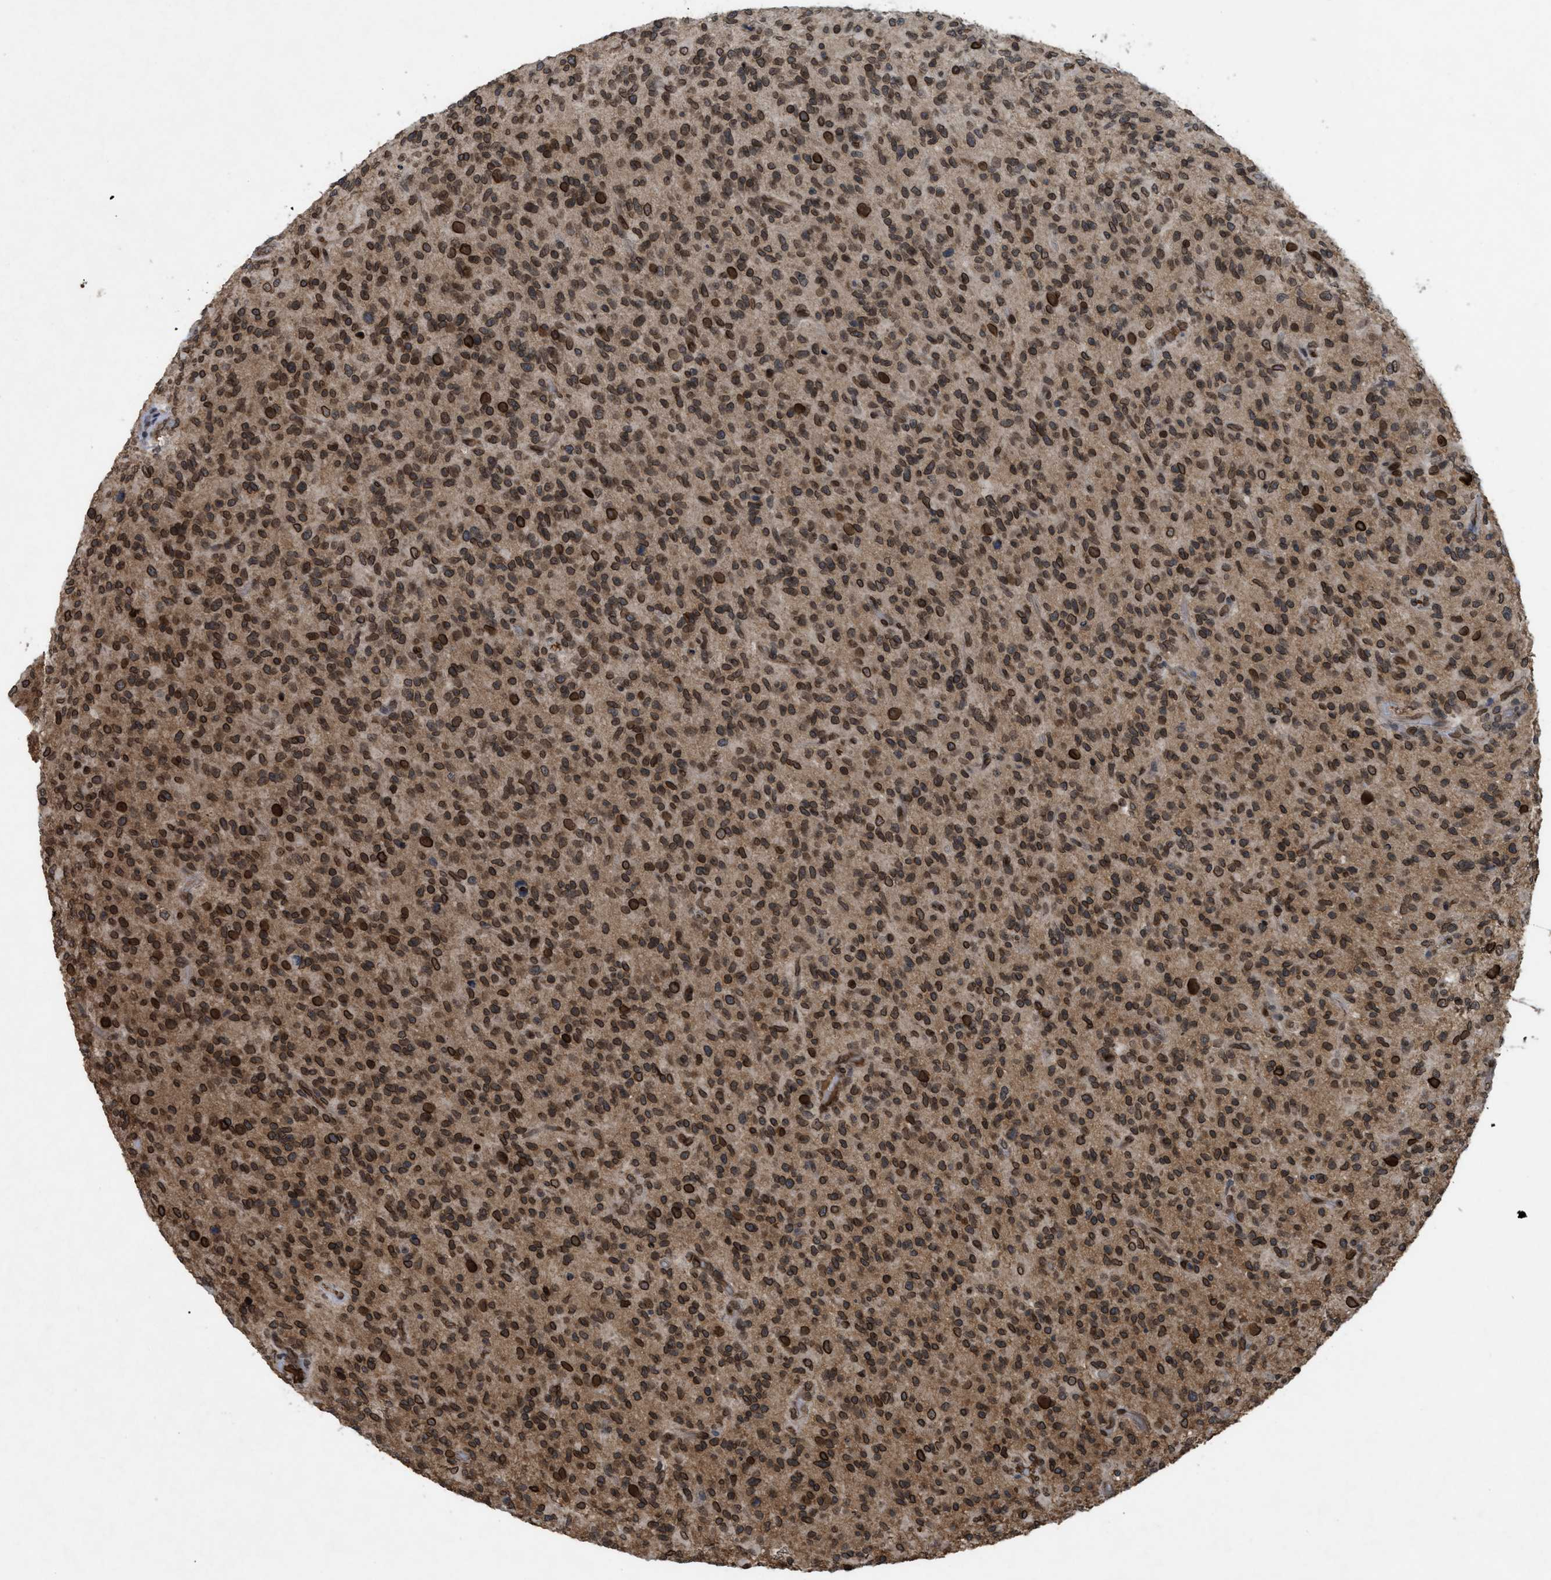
{"staining": {"intensity": "strong", "quantity": ">75%", "location": "cytoplasmic/membranous,nuclear"}, "tissue": "glioma", "cell_type": "Tumor cells", "image_type": "cancer", "snomed": [{"axis": "morphology", "description": "Glioma, malignant, High grade"}, {"axis": "topography", "description": "Brain"}], "caption": "Immunohistochemistry (IHC) histopathology image of malignant glioma (high-grade) stained for a protein (brown), which shows high levels of strong cytoplasmic/membranous and nuclear positivity in about >75% of tumor cells.", "gene": "CRY1", "patient": {"sex": "male", "age": 71}}